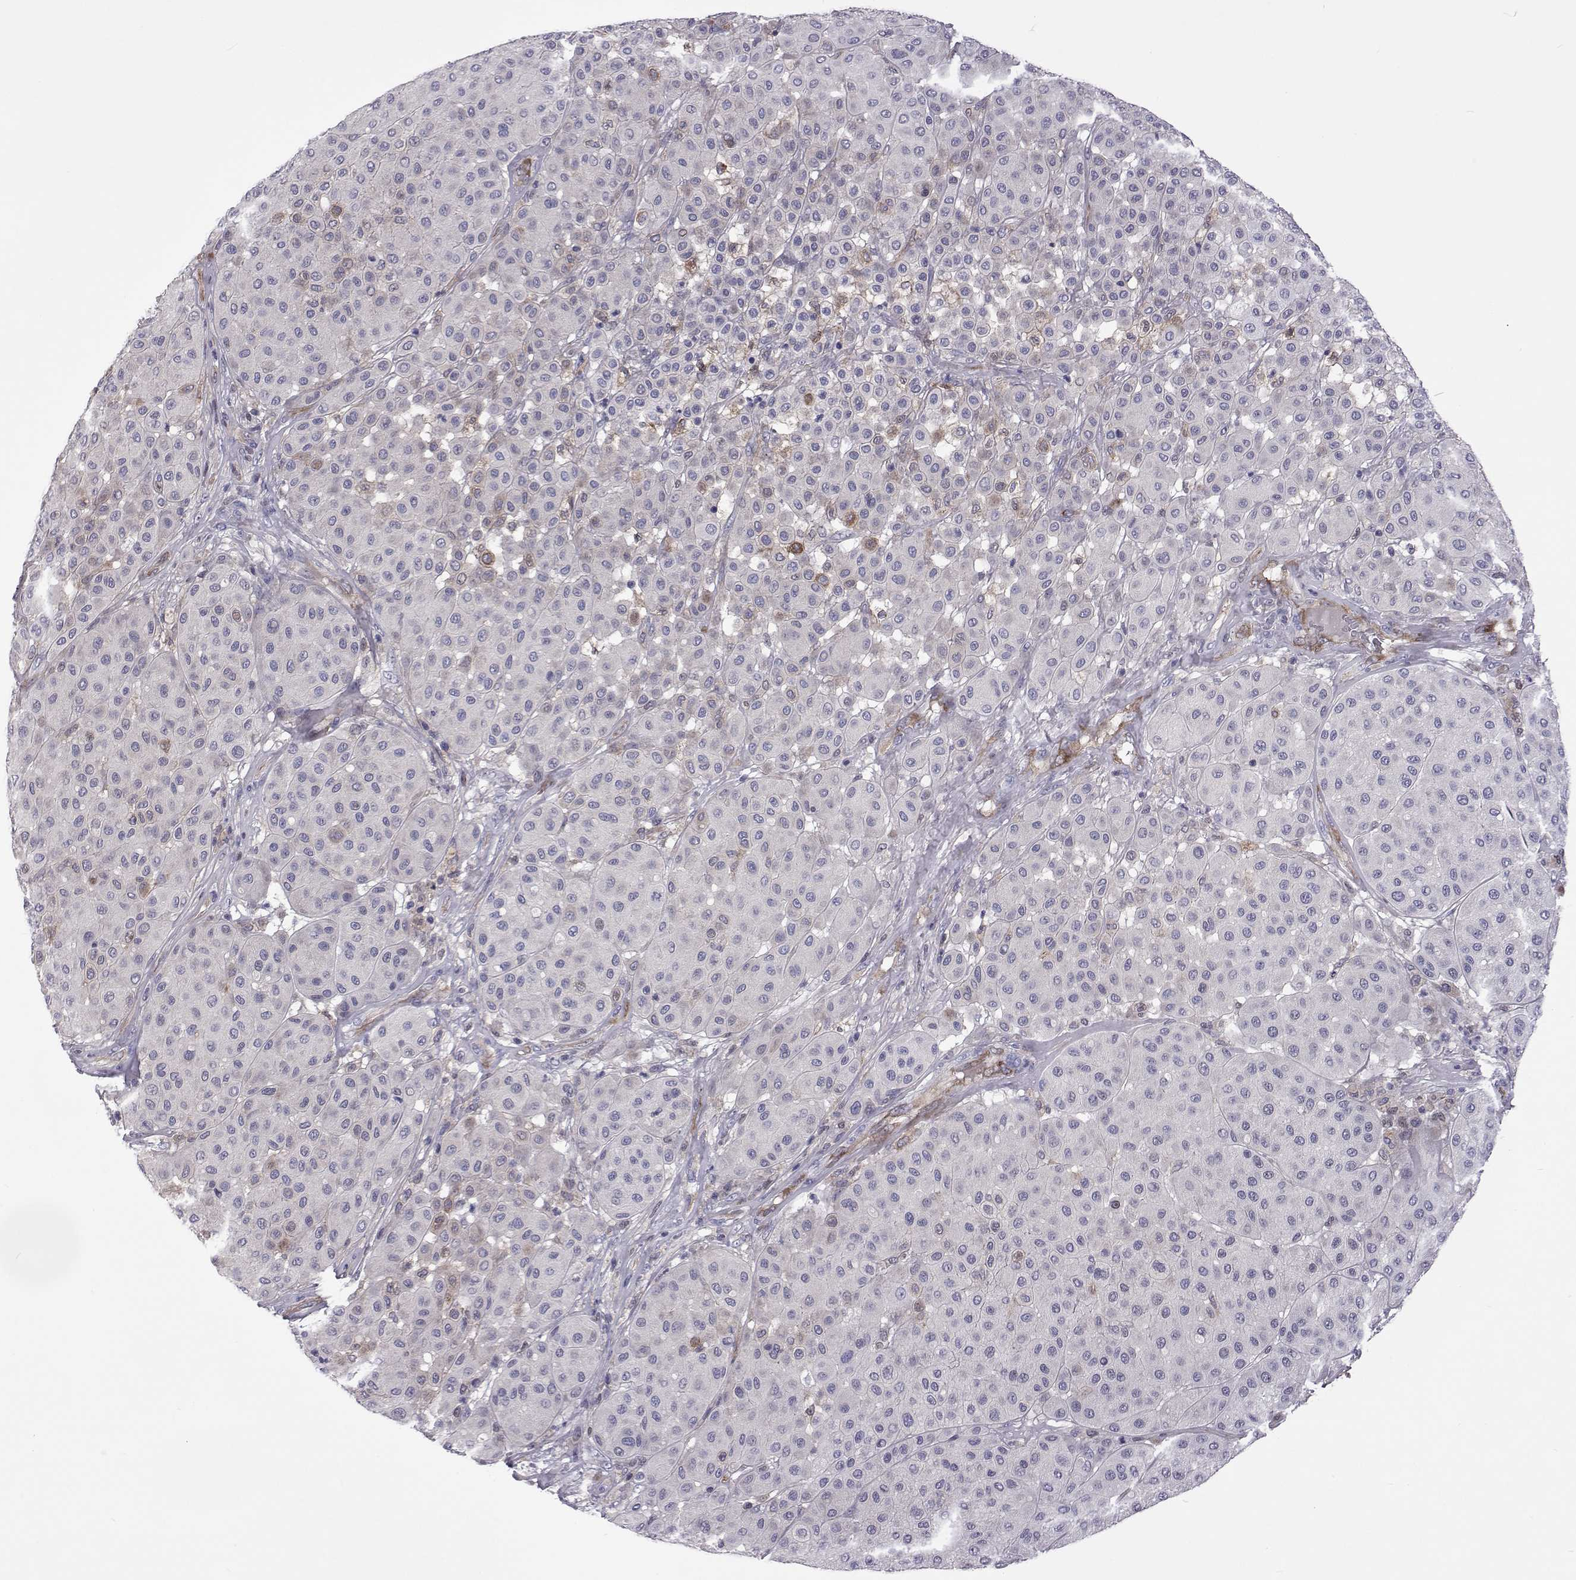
{"staining": {"intensity": "negative", "quantity": "none", "location": "none"}, "tissue": "melanoma", "cell_type": "Tumor cells", "image_type": "cancer", "snomed": [{"axis": "morphology", "description": "Malignant melanoma, Metastatic site"}, {"axis": "topography", "description": "Smooth muscle"}], "caption": "There is no significant positivity in tumor cells of melanoma.", "gene": "TCF15", "patient": {"sex": "male", "age": 41}}